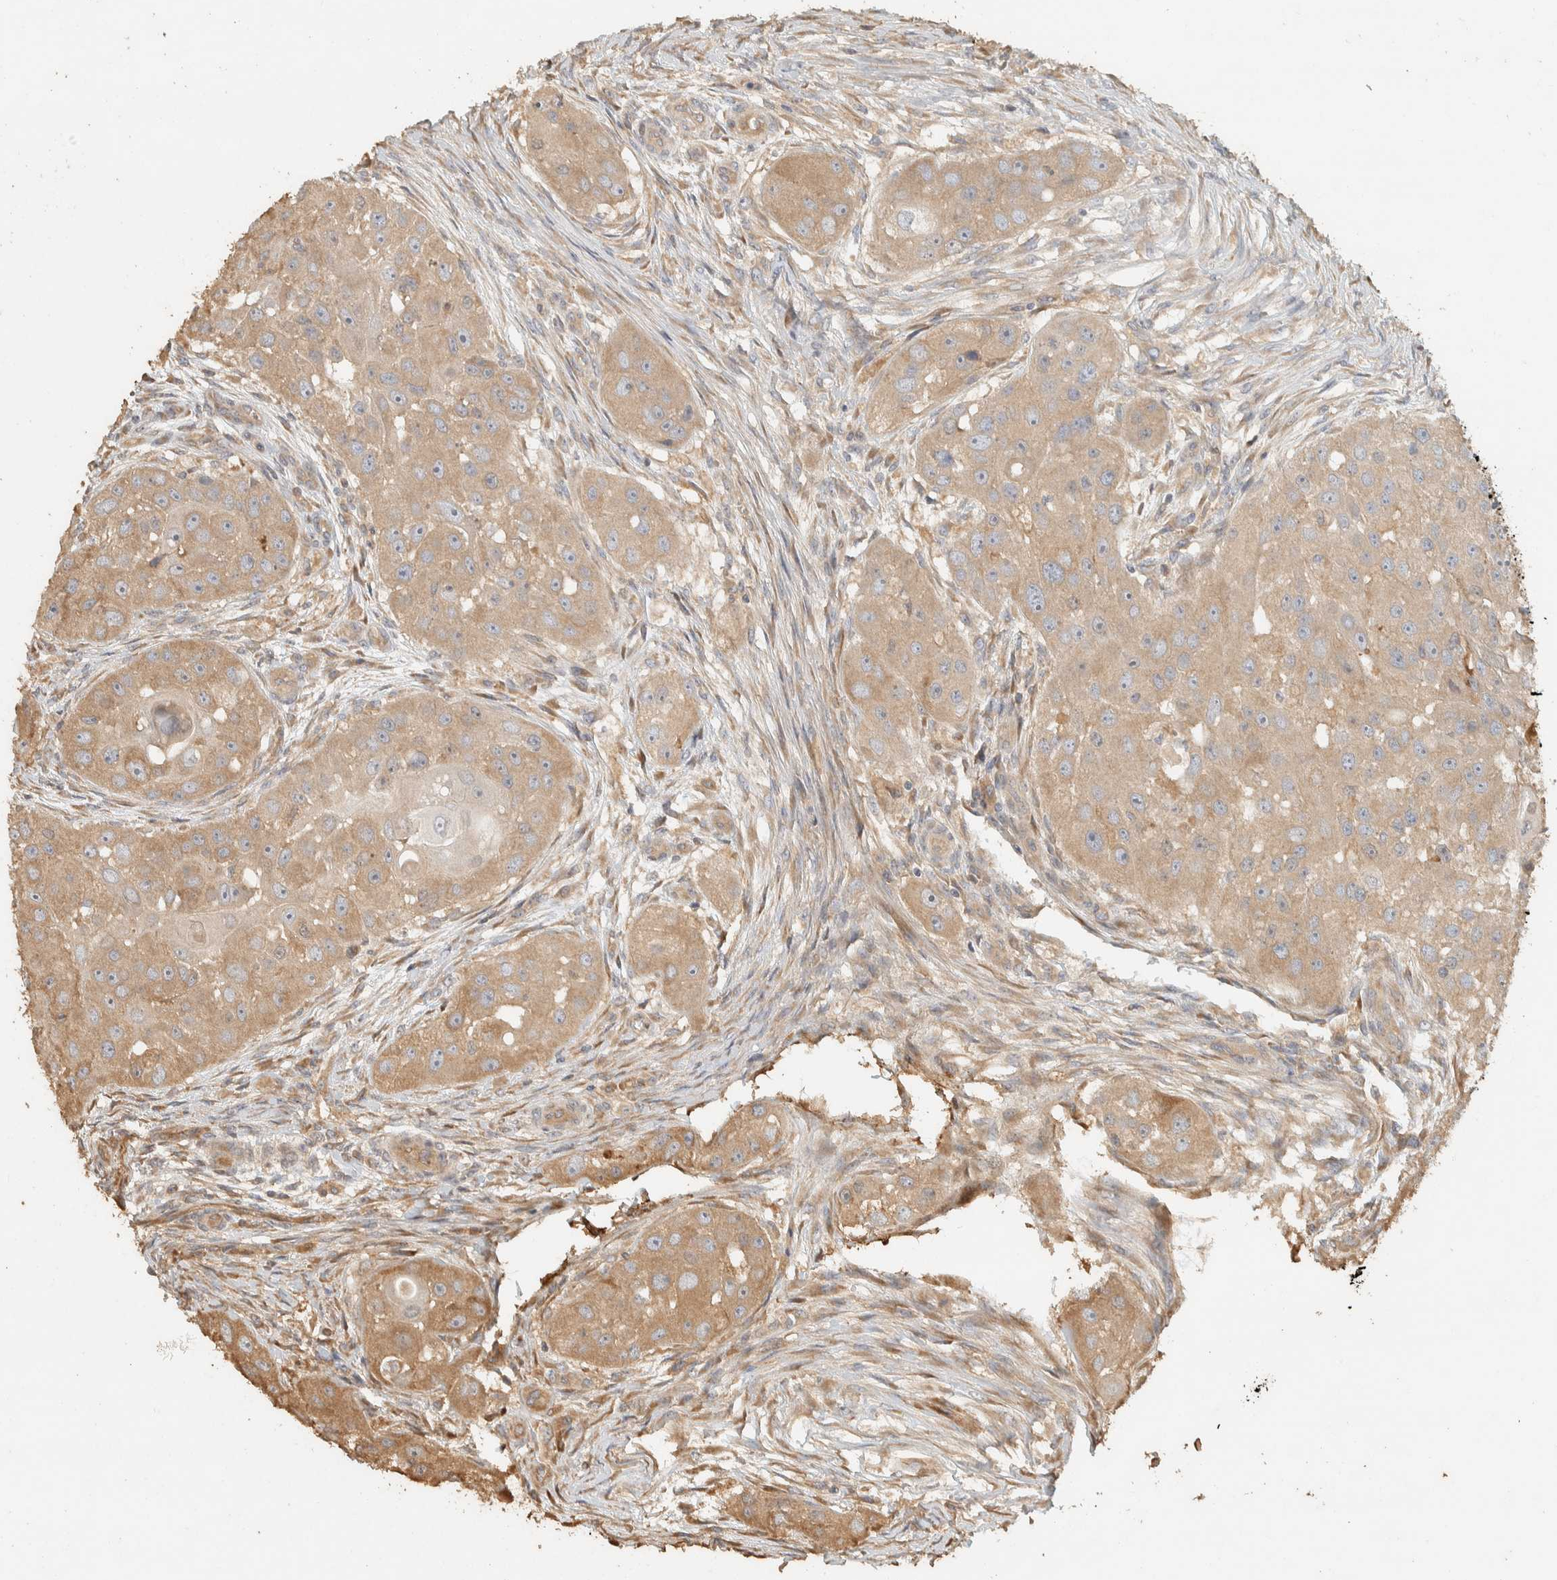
{"staining": {"intensity": "moderate", "quantity": ">75%", "location": "cytoplasmic/membranous"}, "tissue": "head and neck cancer", "cell_type": "Tumor cells", "image_type": "cancer", "snomed": [{"axis": "morphology", "description": "Normal tissue, NOS"}, {"axis": "morphology", "description": "Squamous cell carcinoma, NOS"}, {"axis": "topography", "description": "Skeletal muscle"}, {"axis": "topography", "description": "Head-Neck"}], "caption": "Protein staining by IHC demonstrates moderate cytoplasmic/membranous expression in about >75% of tumor cells in head and neck cancer (squamous cell carcinoma).", "gene": "EXOC7", "patient": {"sex": "male", "age": 51}}